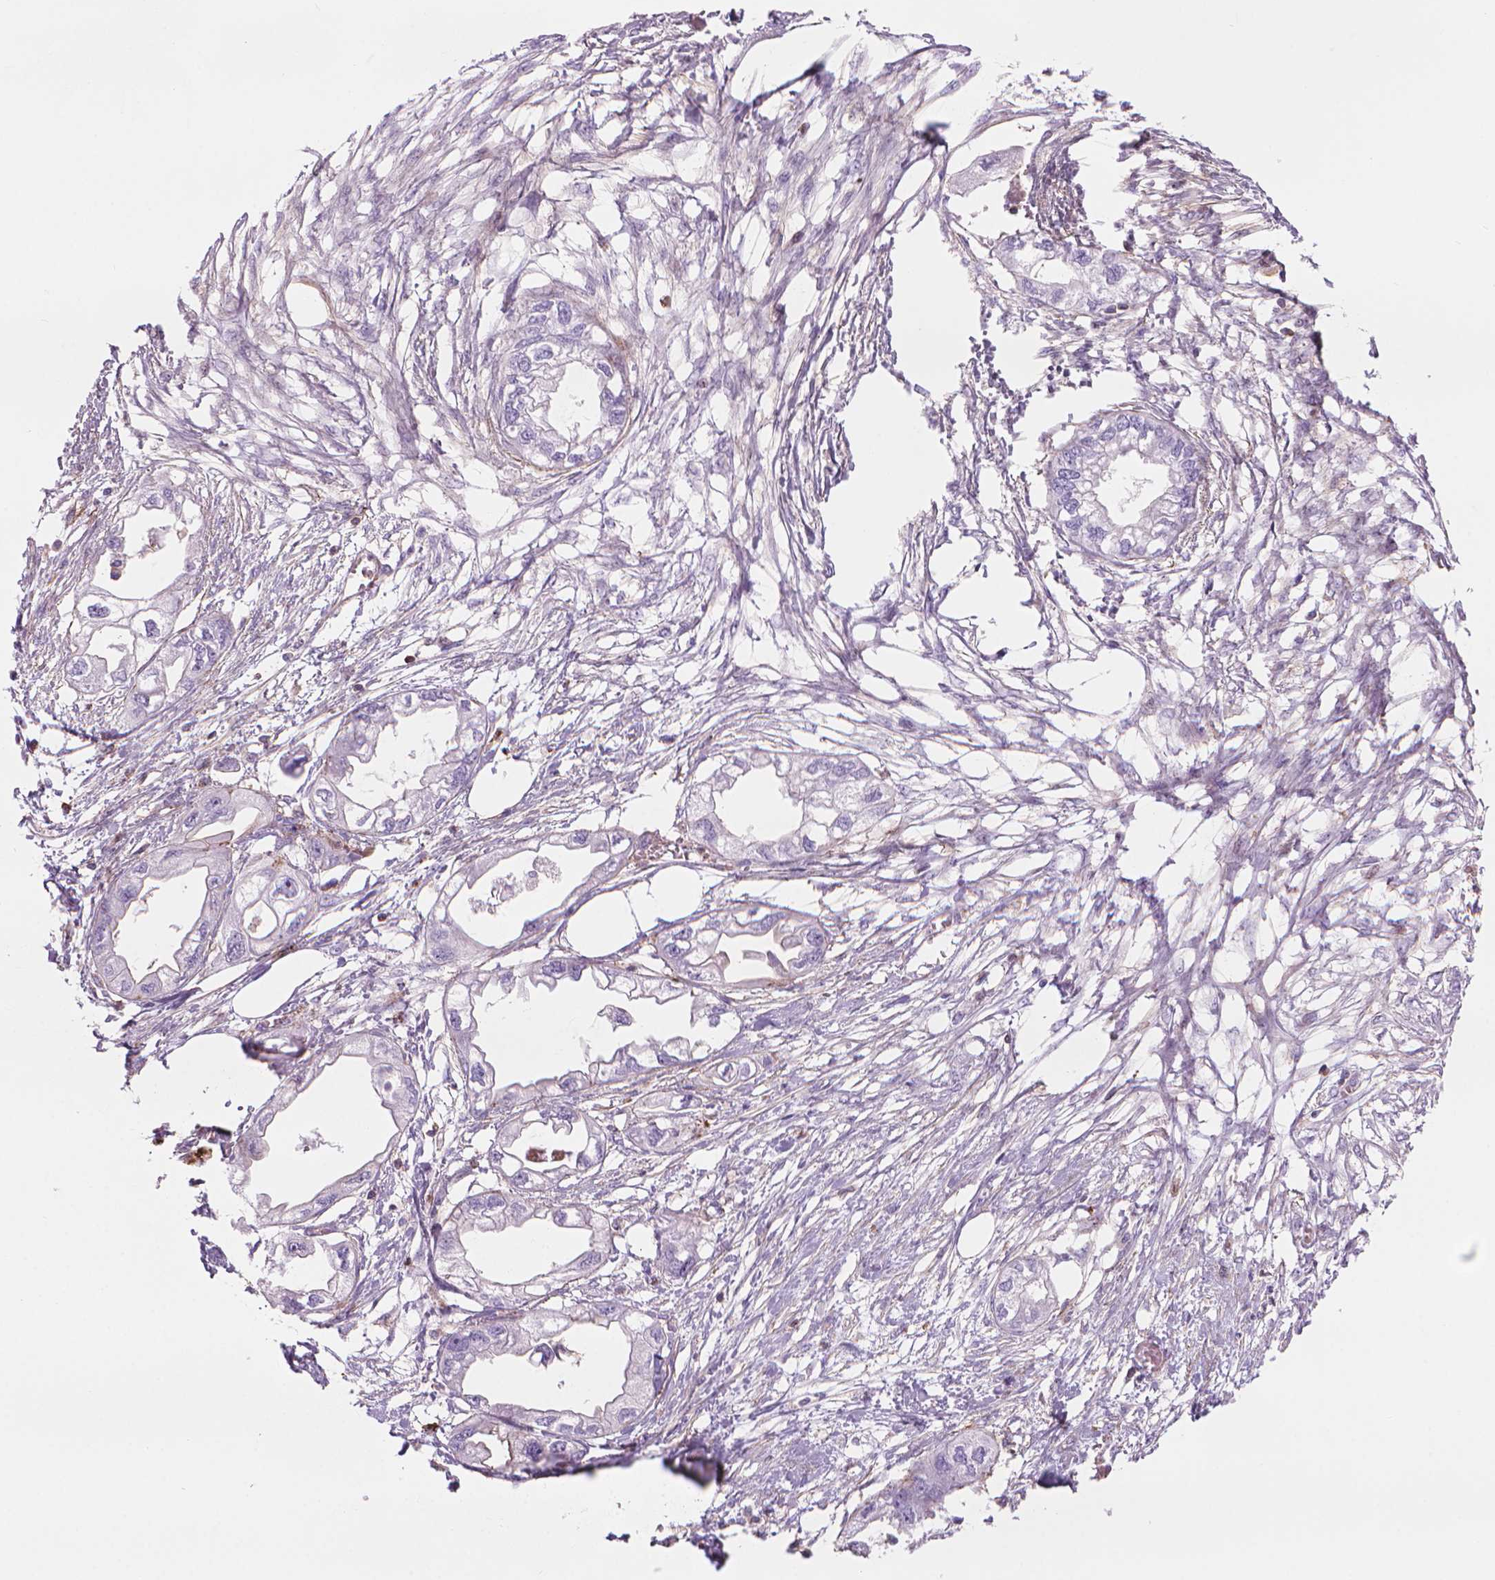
{"staining": {"intensity": "negative", "quantity": "none", "location": "none"}, "tissue": "endometrial cancer", "cell_type": "Tumor cells", "image_type": "cancer", "snomed": [{"axis": "morphology", "description": "Adenocarcinoma, NOS"}, {"axis": "morphology", "description": "Adenocarcinoma, metastatic, NOS"}, {"axis": "topography", "description": "Adipose tissue"}, {"axis": "topography", "description": "Endometrium"}], "caption": "A photomicrograph of human endometrial cancer (adenocarcinoma) is negative for staining in tumor cells.", "gene": "PATJ", "patient": {"sex": "female", "age": 67}}